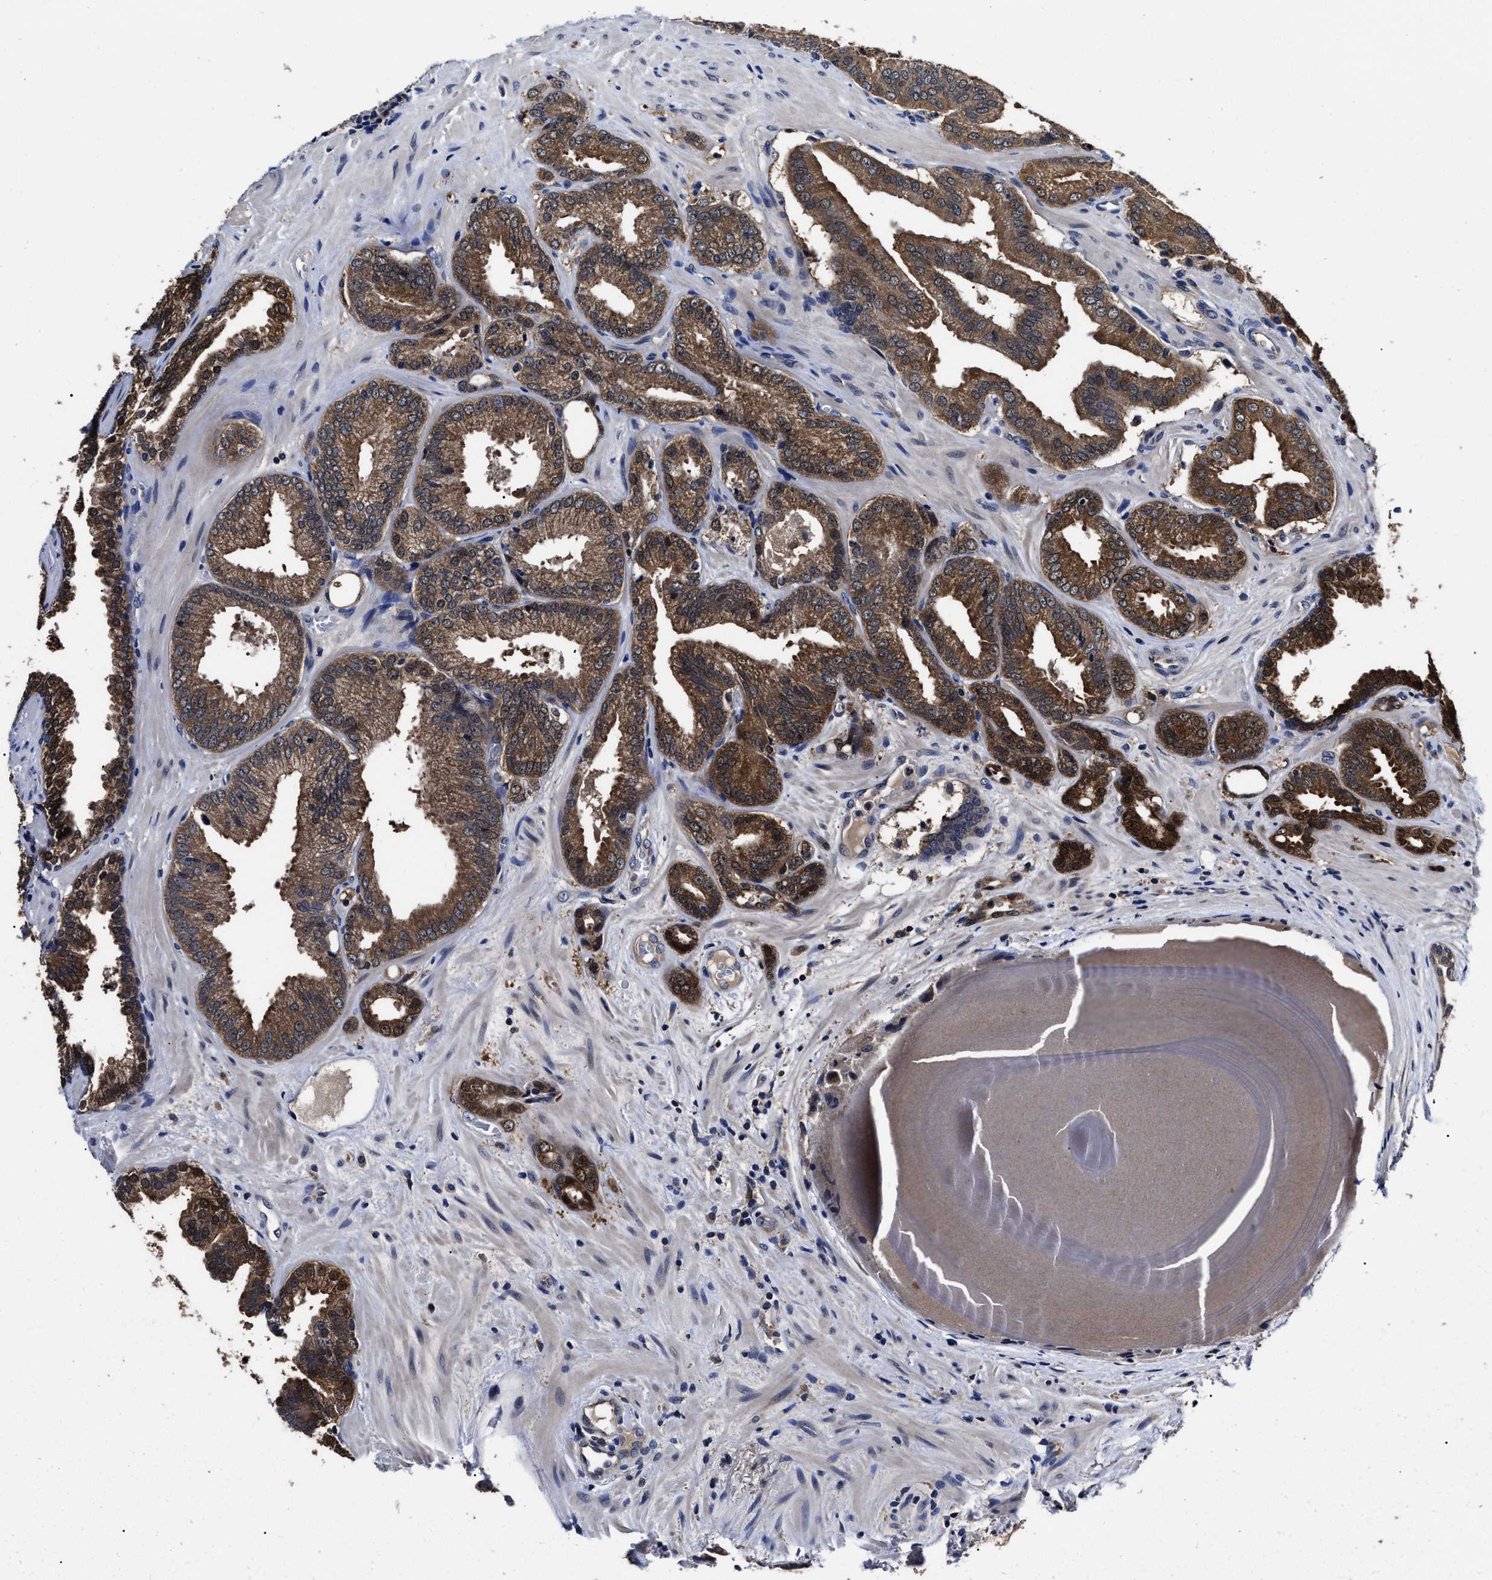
{"staining": {"intensity": "strong", "quantity": ">75%", "location": "cytoplasmic/membranous,nuclear"}, "tissue": "prostate cancer", "cell_type": "Tumor cells", "image_type": "cancer", "snomed": [{"axis": "morphology", "description": "Adenocarcinoma, Low grade"}, {"axis": "topography", "description": "Prostate"}], "caption": "Immunohistochemical staining of human prostate cancer (adenocarcinoma (low-grade)) demonstrates high levels of strong cytoplasmic/membranous and nuclear protein staining in approximately >75% of tumor cells. Ihc stains the protein in brown and the nuclei are stained blue.", "gene": "SOCS5", "patient": {"sex": "male", "age": 65}}